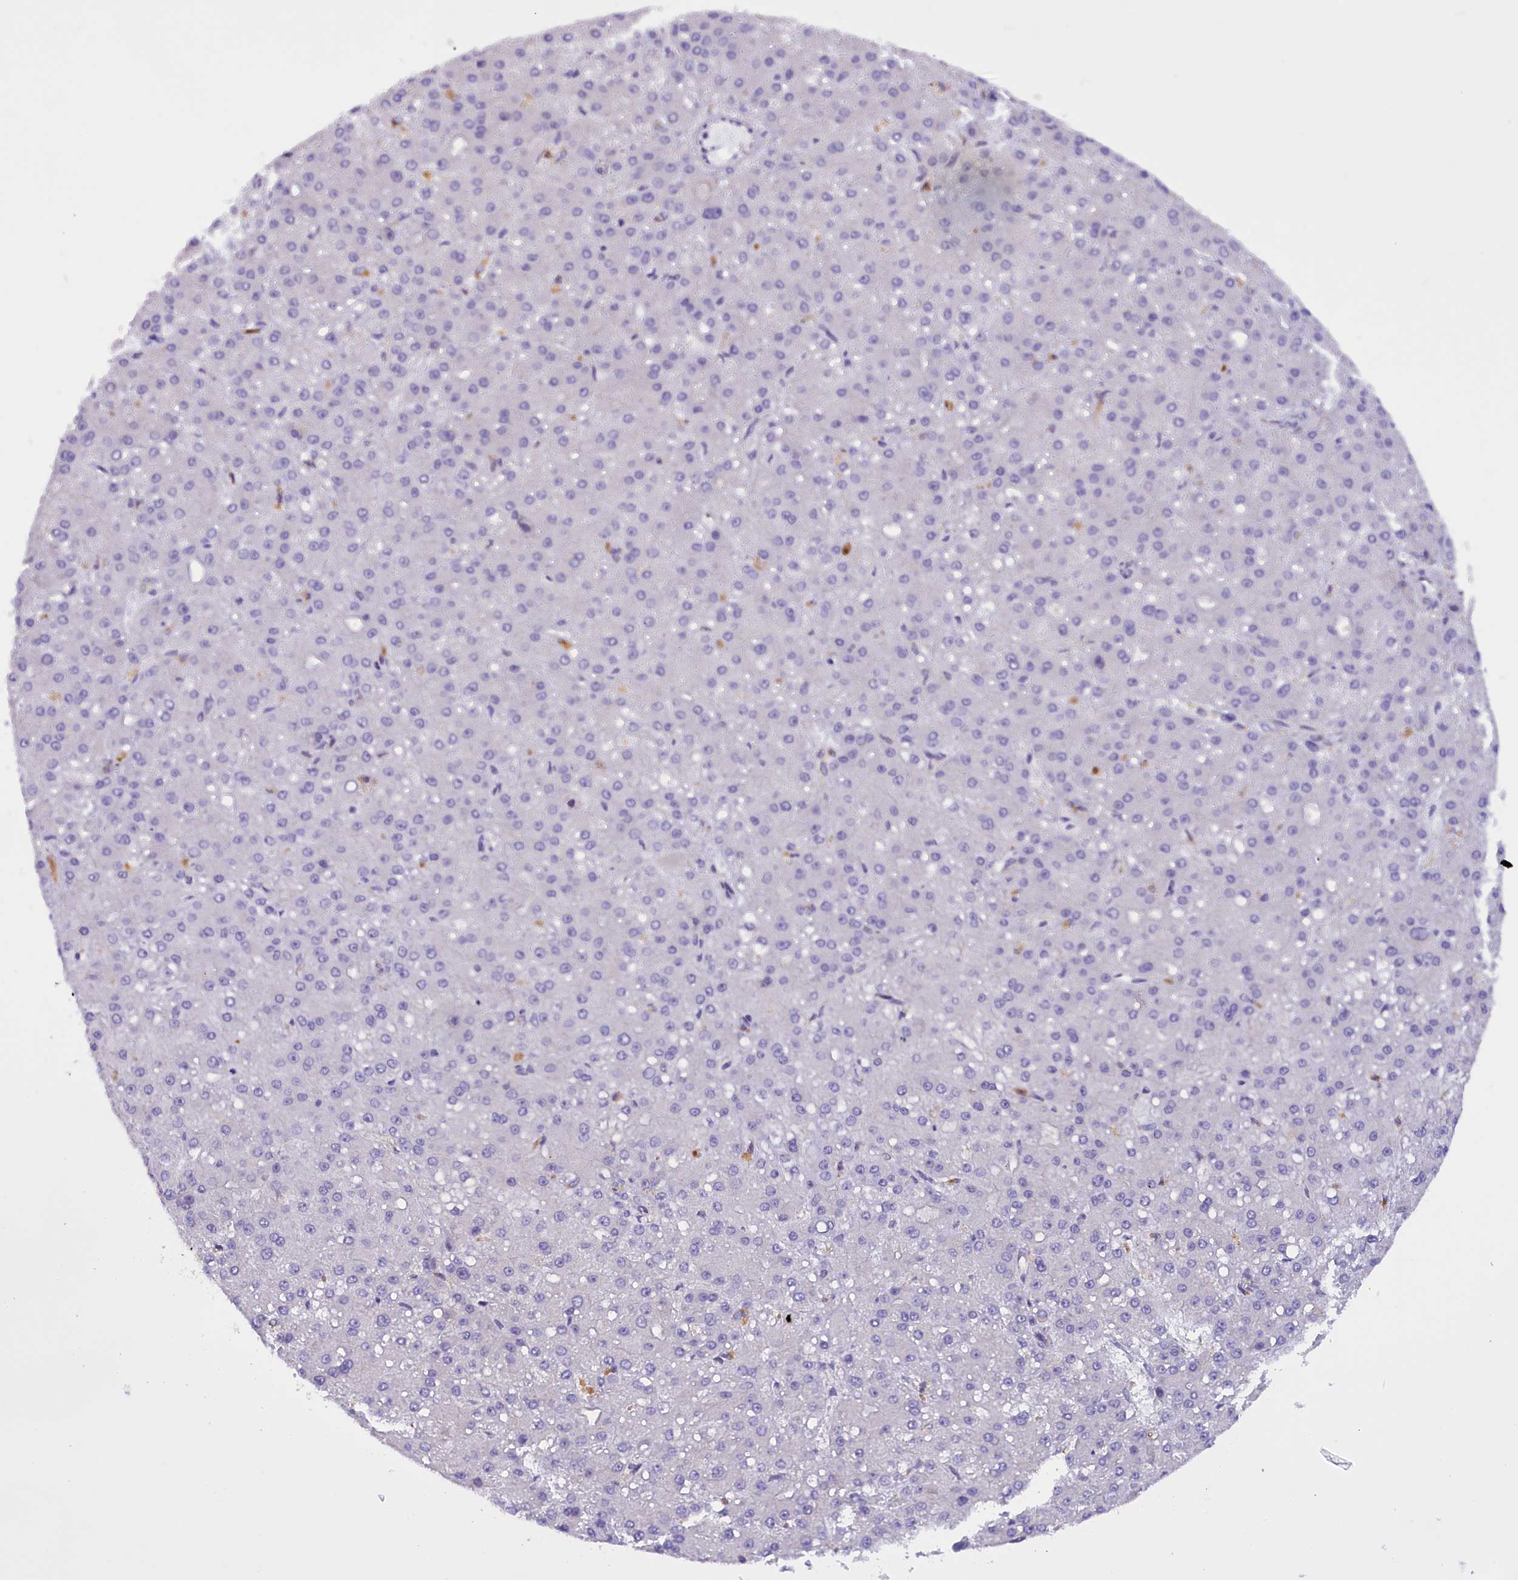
{"staining": {"intensity": "negative", "quantity": "none", "location": "none"}, "tissue": "liver cancer", "cell_type": "Tumor cells", "image_type": "cancer", "snomed": [{"axis": "morphology", "description": "Carcinoma, Hepatocellular, NOS"}, {"axis": "topography", "description": "Liver"}], "caption": "DAB (3,3'-diaminobenzidine) immunohistochemical staining of liver cancer reveals no significant expression in tumor cells.", "gene": "FAM149B1", "patient": {"sex": "male", "age": 67}}